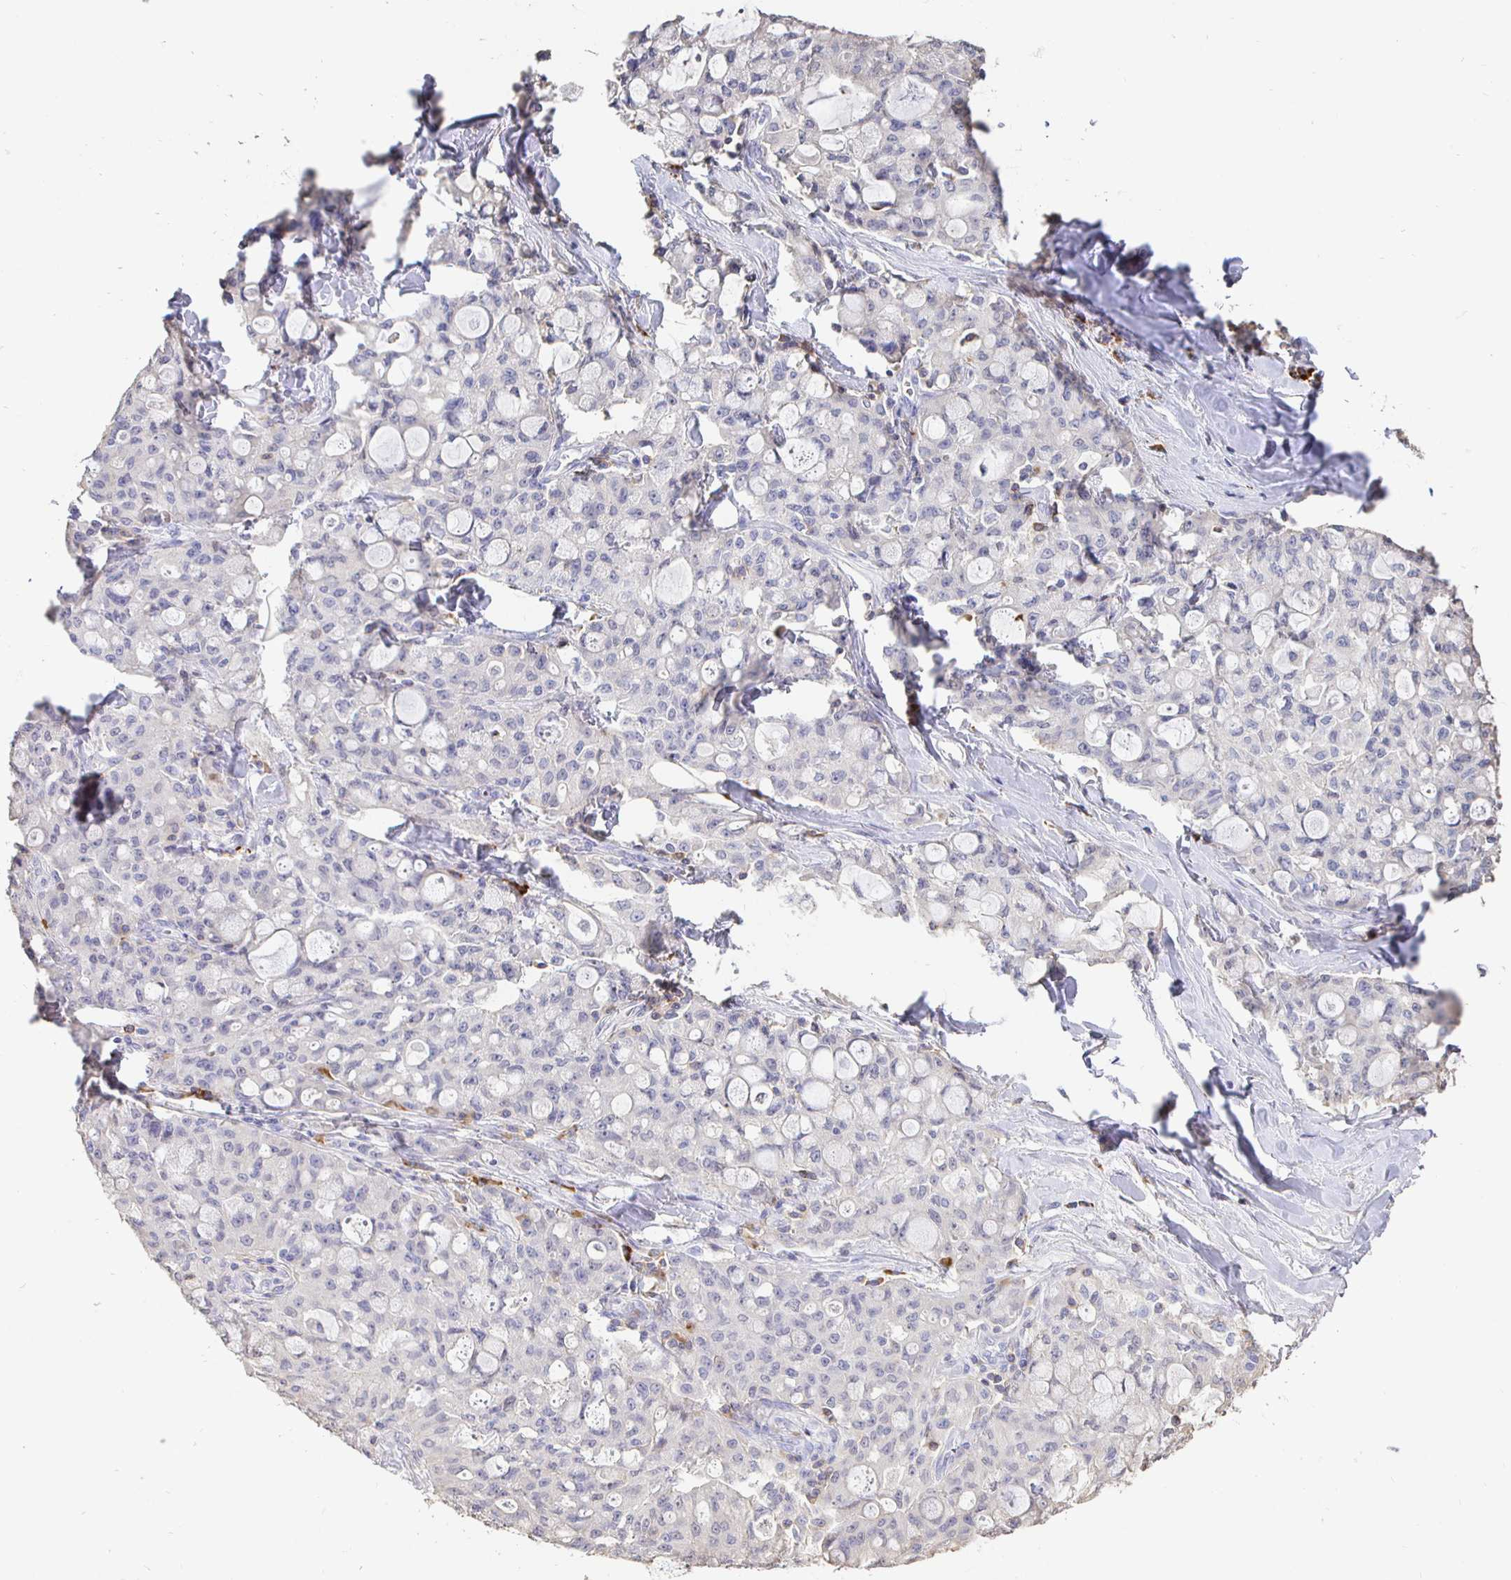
{"staining": {"intensity": "negative", "quantity": "none", "location": "none"}, "tissue": "lung cancer", "cell_type": "Tumor cells", "image_type": "cancer", "snomed": [{"axis": "morphology", "description": "Adenocarcinoma, NOS"}, {"axis": "topography", "description": "Lung"}], "caption": "Image shows no protein positivity in tumor cells of lung cancer tissue.", "gene": "CXCR3", "patient": {"sex": "female", "age": 44}}